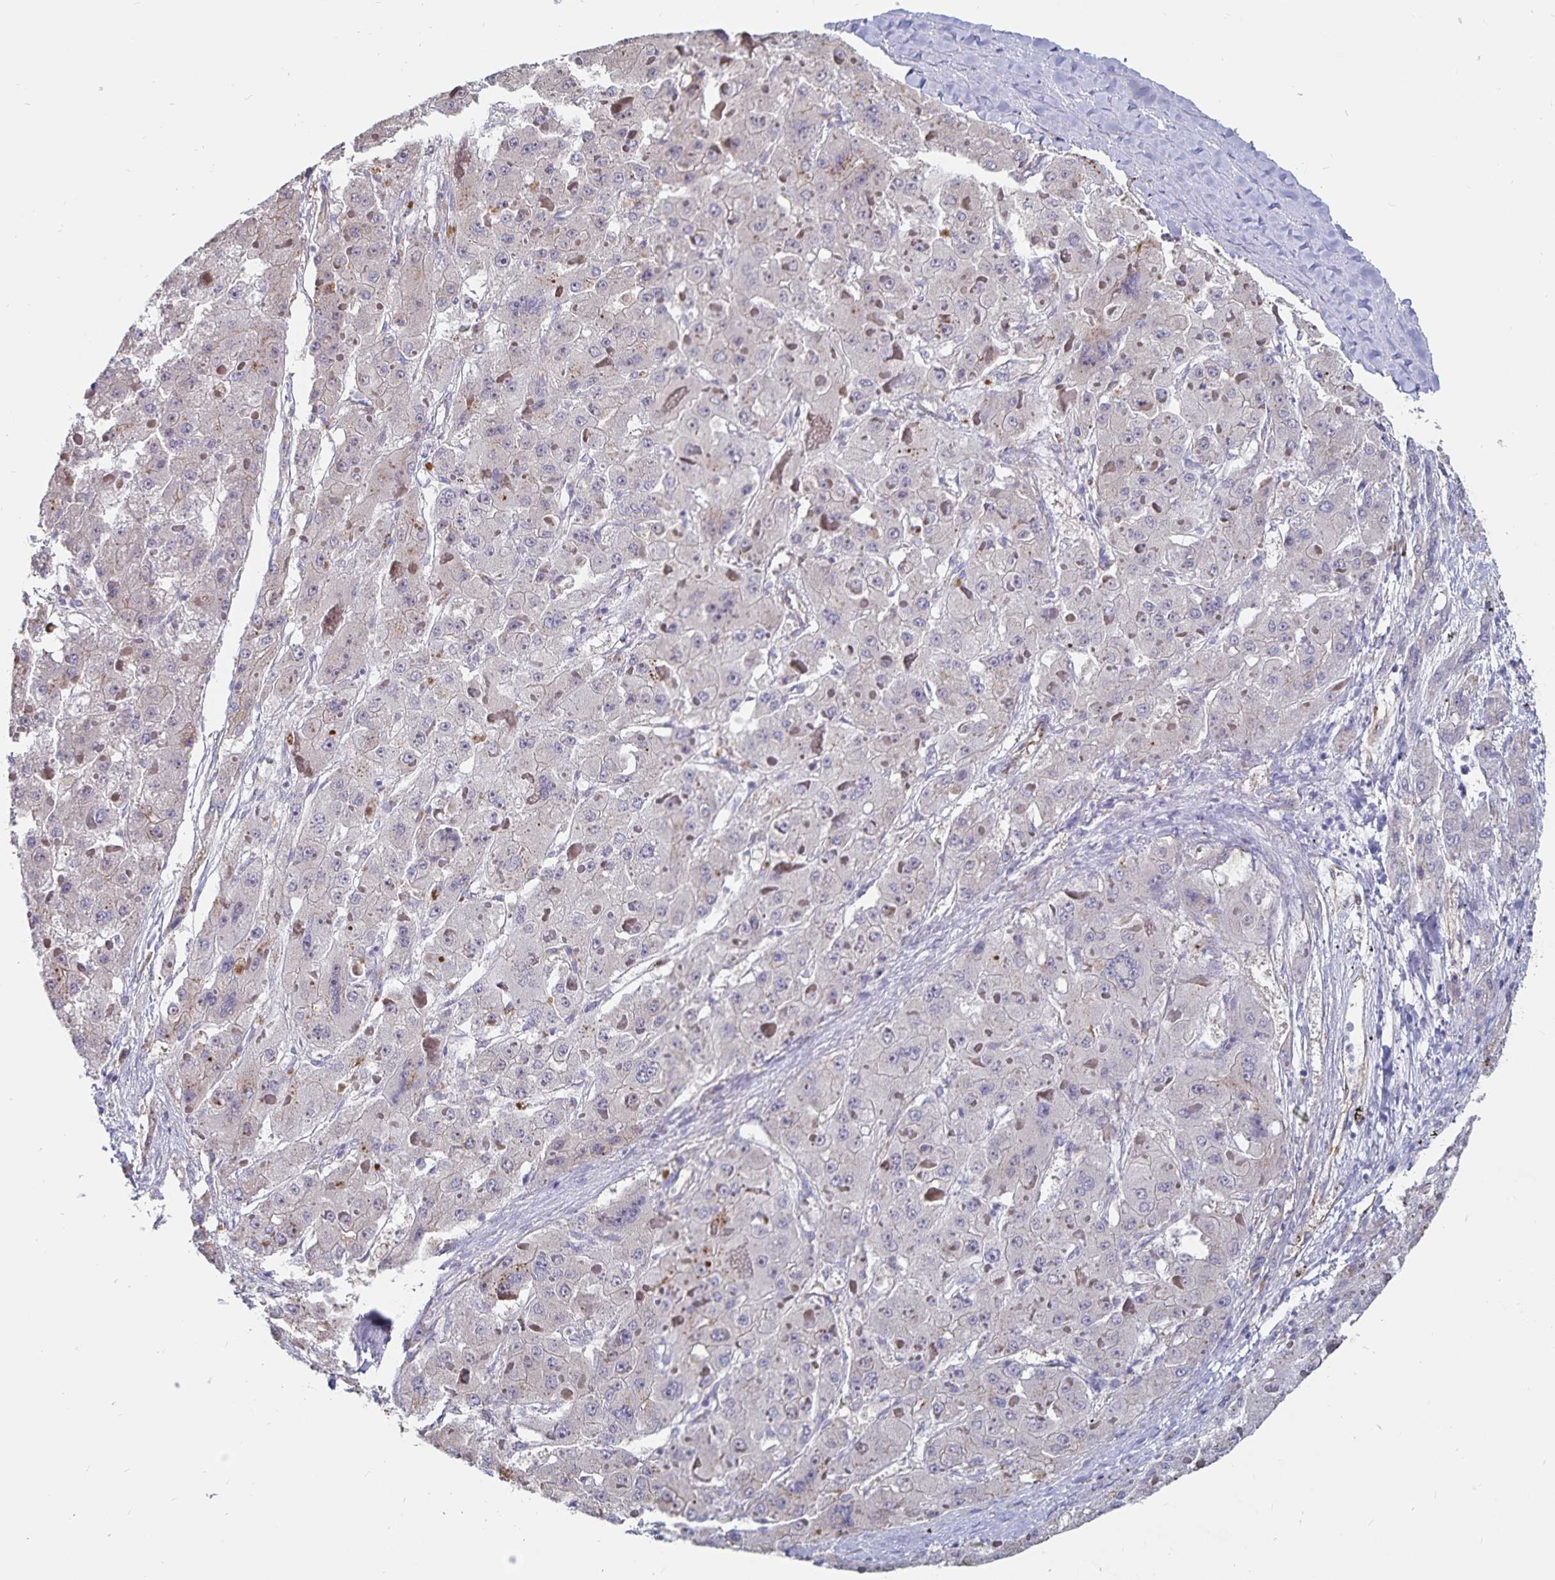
{"staining": {"intensity": "negative", "quantity": "none", "location": "none"}, "tissue": "liver cancer", "cell_type": "Tumor cells", "image_type": "cancer", "snomed": [{"axis": "morphology", "description": "Carcinoma, Hepatocellular, NOS"}, {"axis": "topography", "description": "Liver"}], "caption": "IHC photomicrograph of hepatocellular carcinoma (liver) stained for a protein (brown), which displays no expression in tumor cells.", "gene": "SSTR1", "patient": {"sex": "female", "age": 73}}